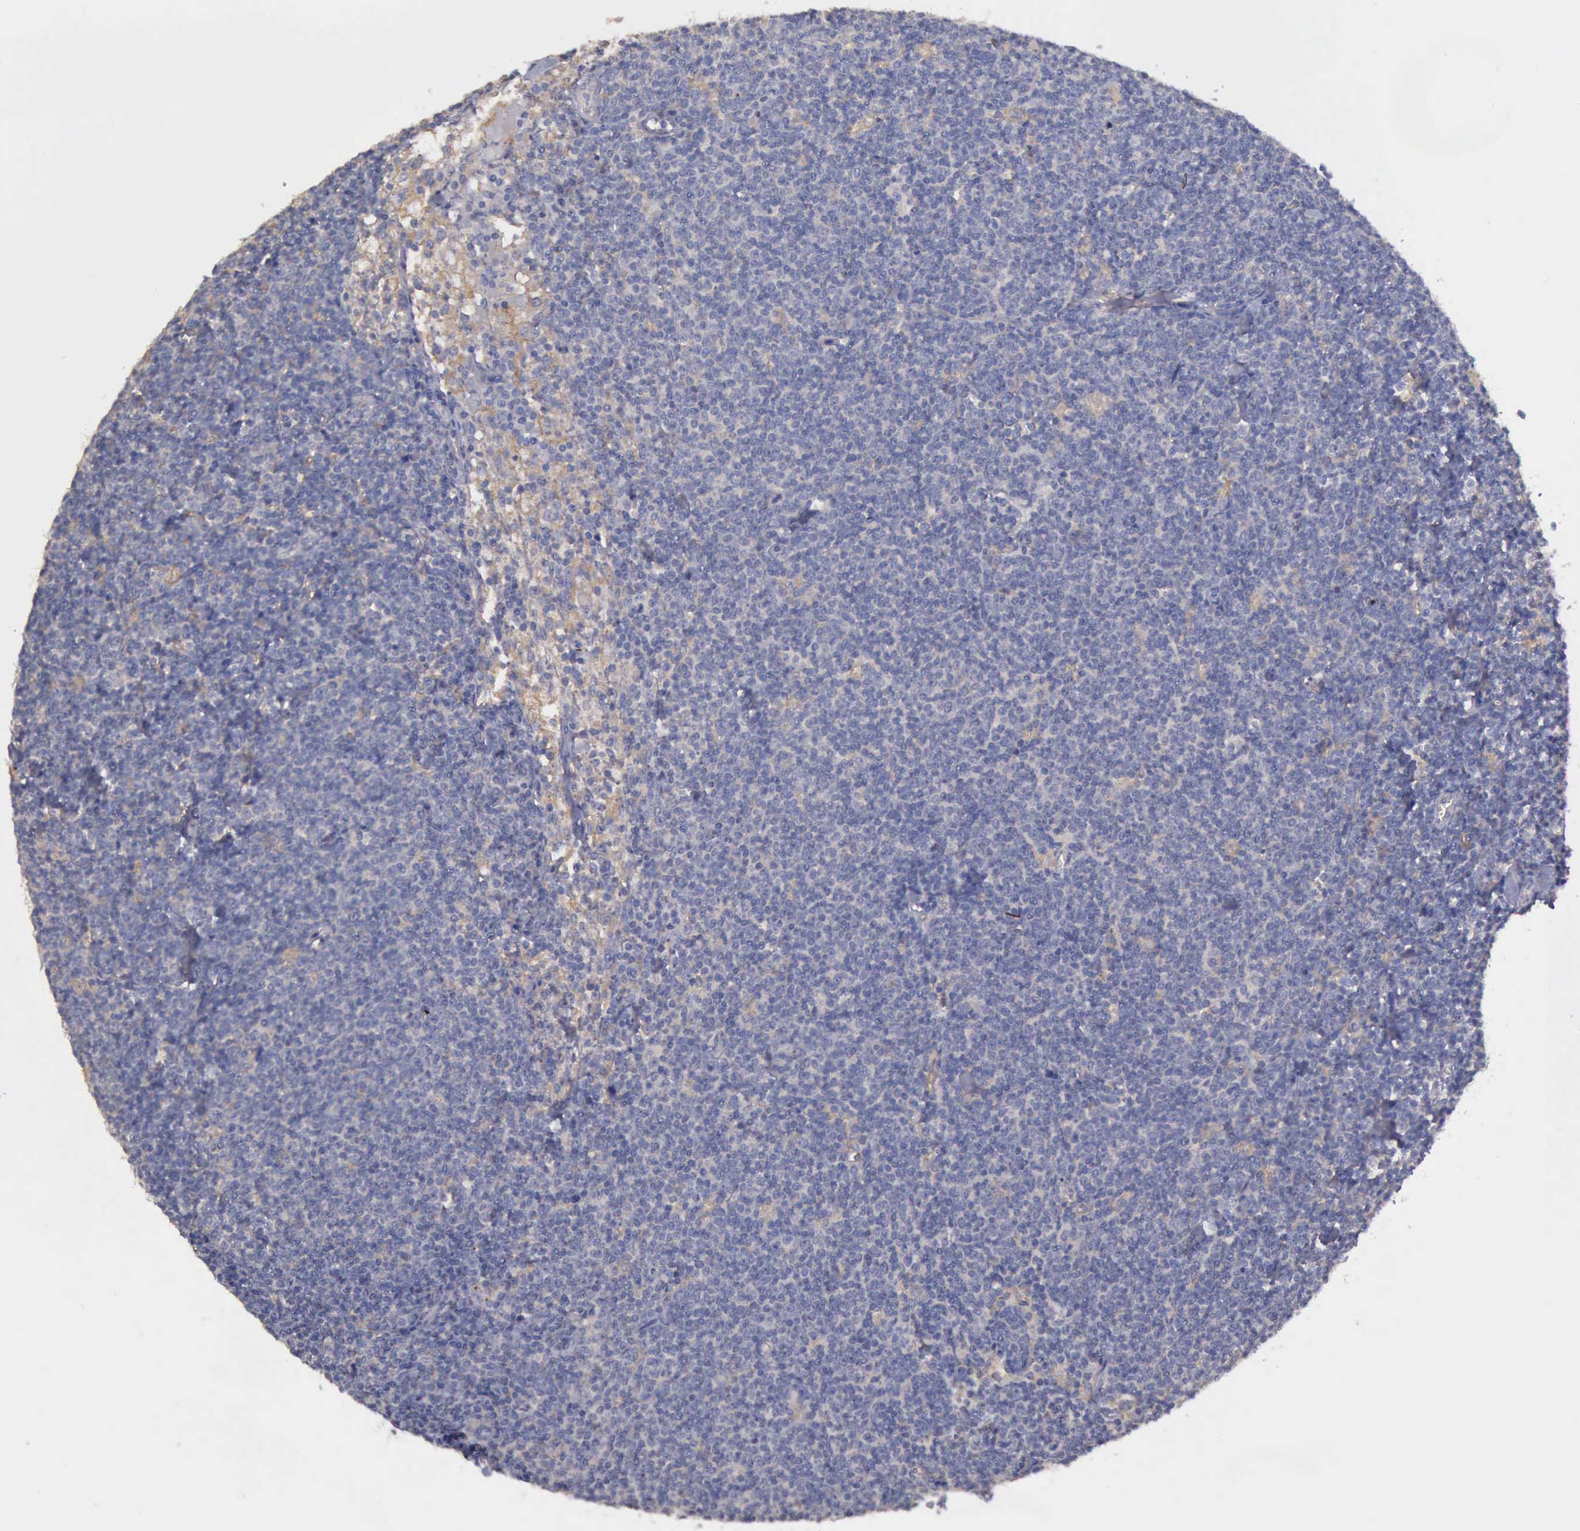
{"staining": {"intensity": "negative", "quantity": "none", "location": "none"}, "tissue": "lymphoma", "cell_type": "Tumor cells", "image_type": "cancer", "snomed": [{"axis": "morphology", "description": "Malignant lymphoma, non-Hodgkin's type, Low grade"}, {"axis": "topography", "description": "Lymph node"}], "caption": "This is a micrograph of immunohistochemistry staining of lymphoma, which shows no expression in tumor cells.", "gene": "PHKA1", "patient": {"sex": "male", "age": 65}}